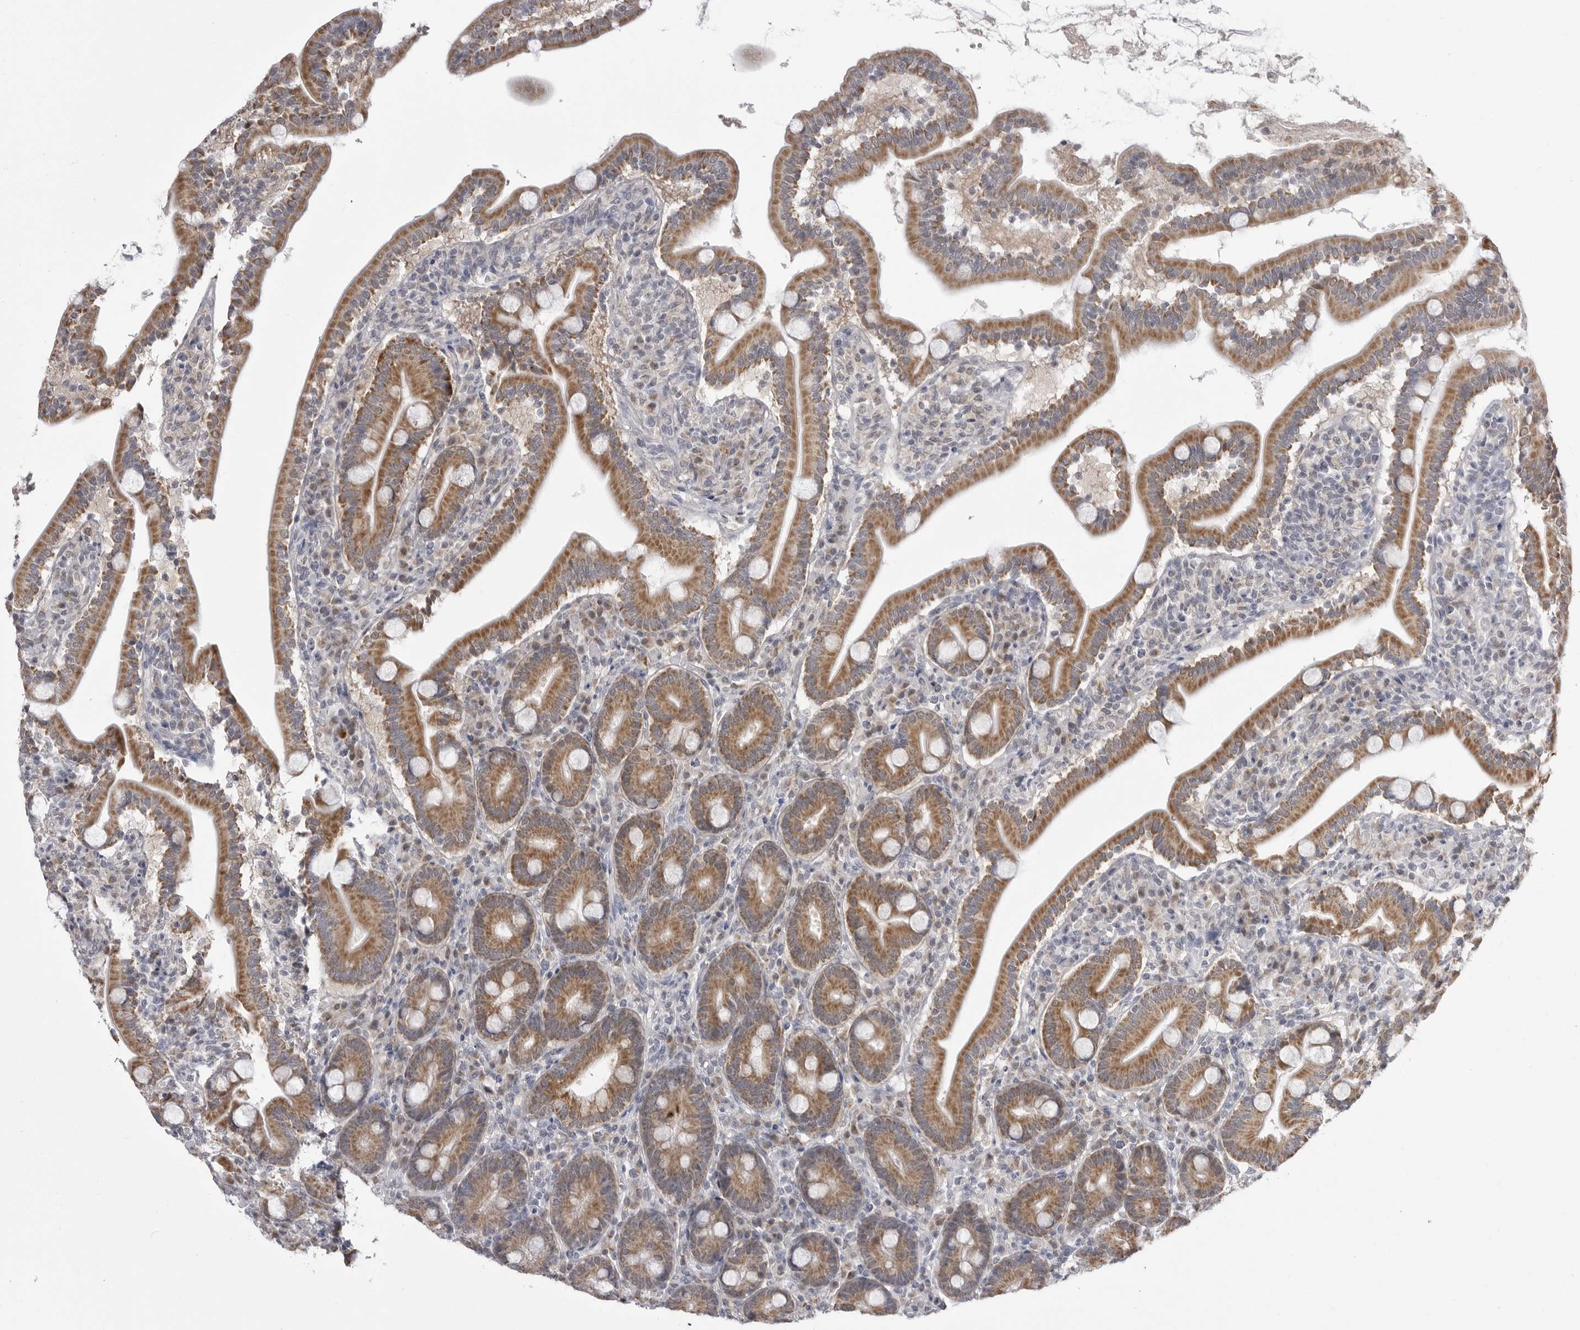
{"staining": {"intensity": "strong", "quantity": ">75%", "location": "cytoplasmic/membranous"}, "tissue": "duodenum", "cell_type": "Glandular cells", "image_type": "normal", "snomed": [{"axis": "morphology", "description": "Normal tissue, NOS"}, {"axis": "topography", "description": "Duodenum"}], "caption": "Glandular cells show strong cytoplasmic/membranous expression in about >75% of cells in normal duodenum. (DAB = brown stain, brightfield microscopy at high magnification).", "gene": "FH", "patient": {"sex": "male", "age": 35}}